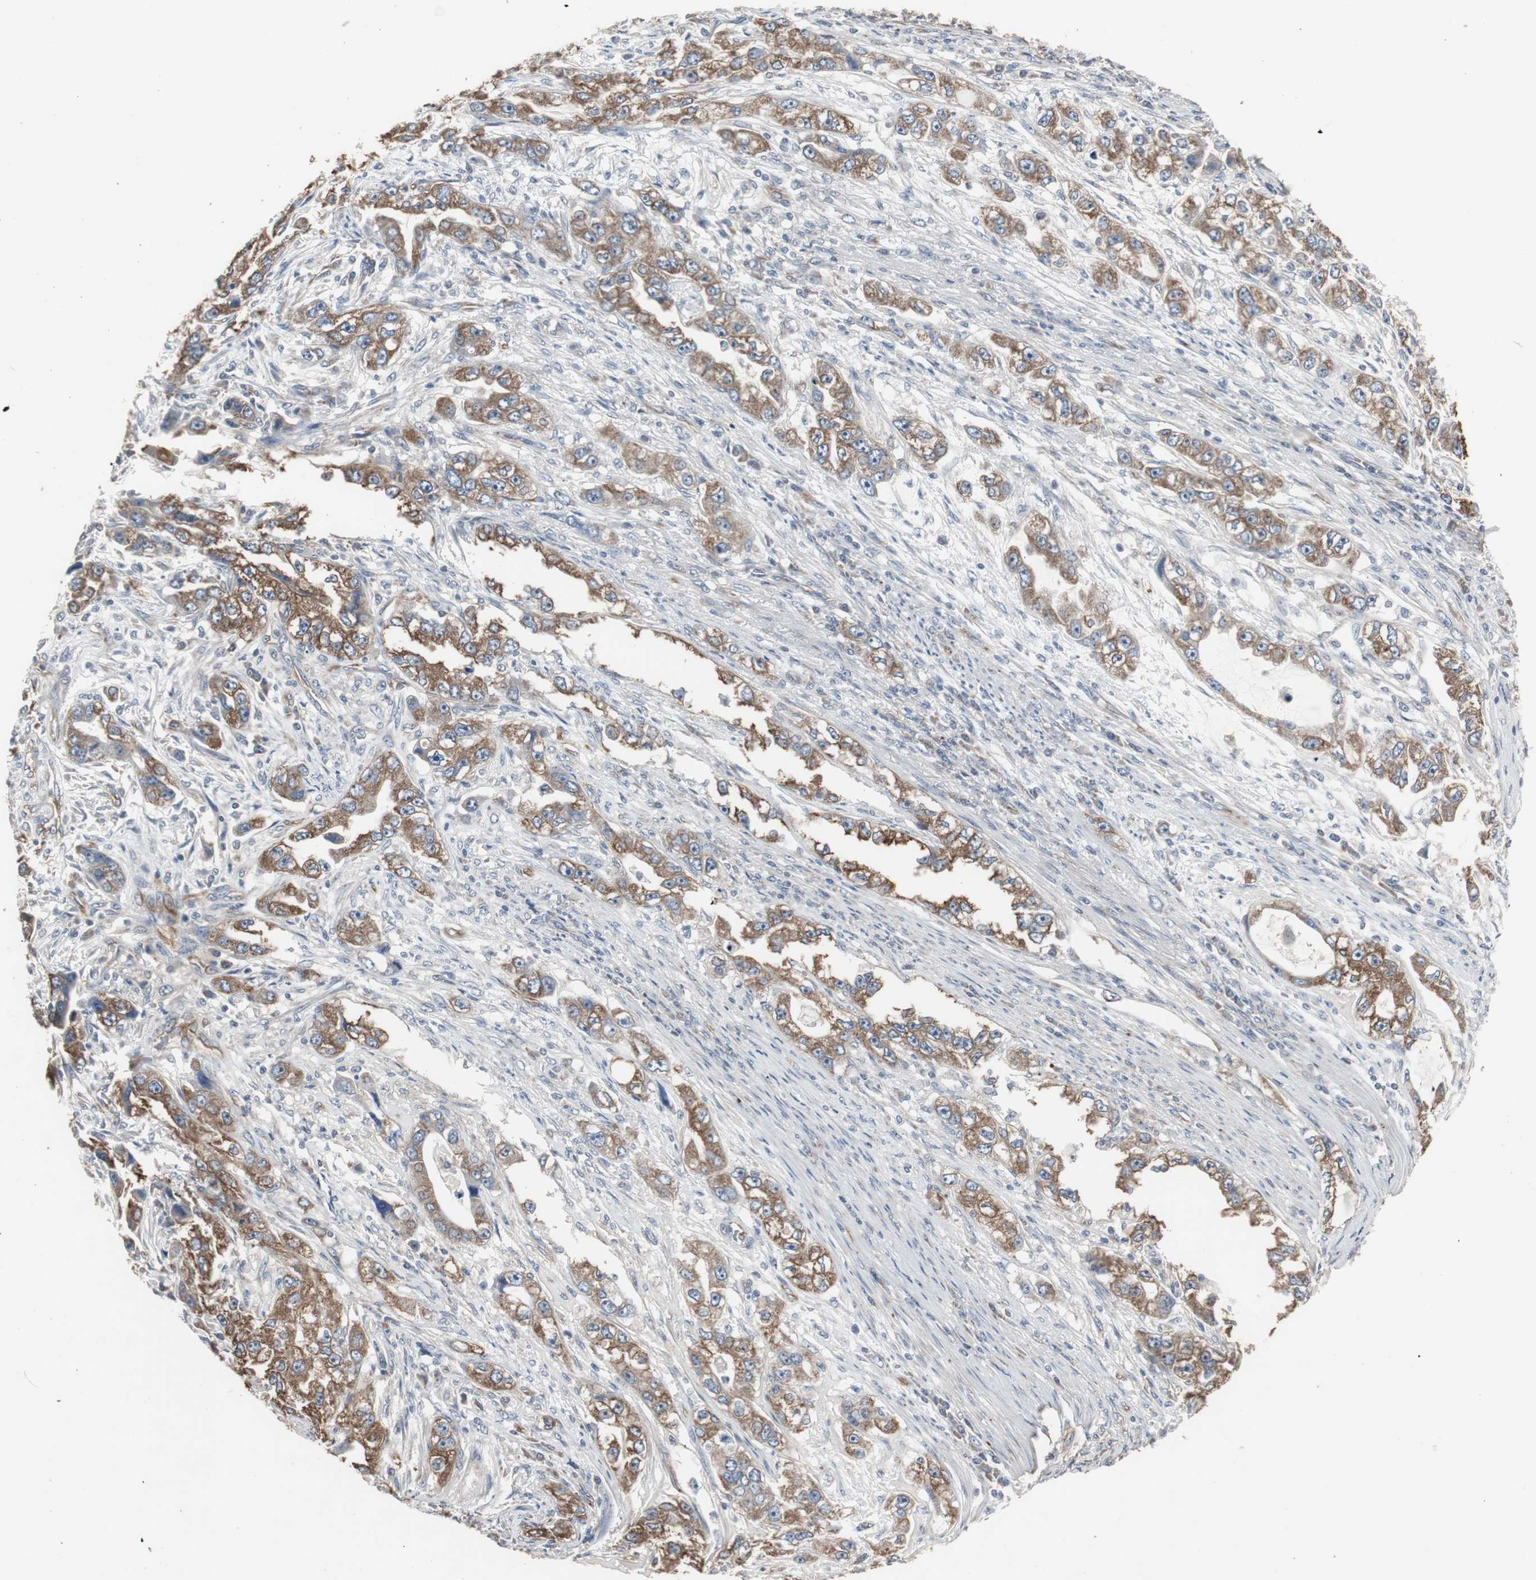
{"staining": {"intensity": "strong", "quantity": ">75%", "location": "cytoplasmic/membranous"}, "tissue": "stomach cancer", "cell_type": "Tumor cells", "image_type": "cancer", "snomed": [{"axis": "morphology", "description": "Adenocarcinoma, NOS"}, {"axis": "topography", "description": "Stomach, lower"}], "caption": "IHC image of neoplastic tissue: stomach adenocarcinoma stained using IHC demonstrates high levels of strong protein expression localized specifically in the cytoplasmic/membranous of tumor cells, appearing as a cytoplasmic/membranous brown color.", "gene": "ACAA1", "patient": {"sex": "female", "age": 93}}